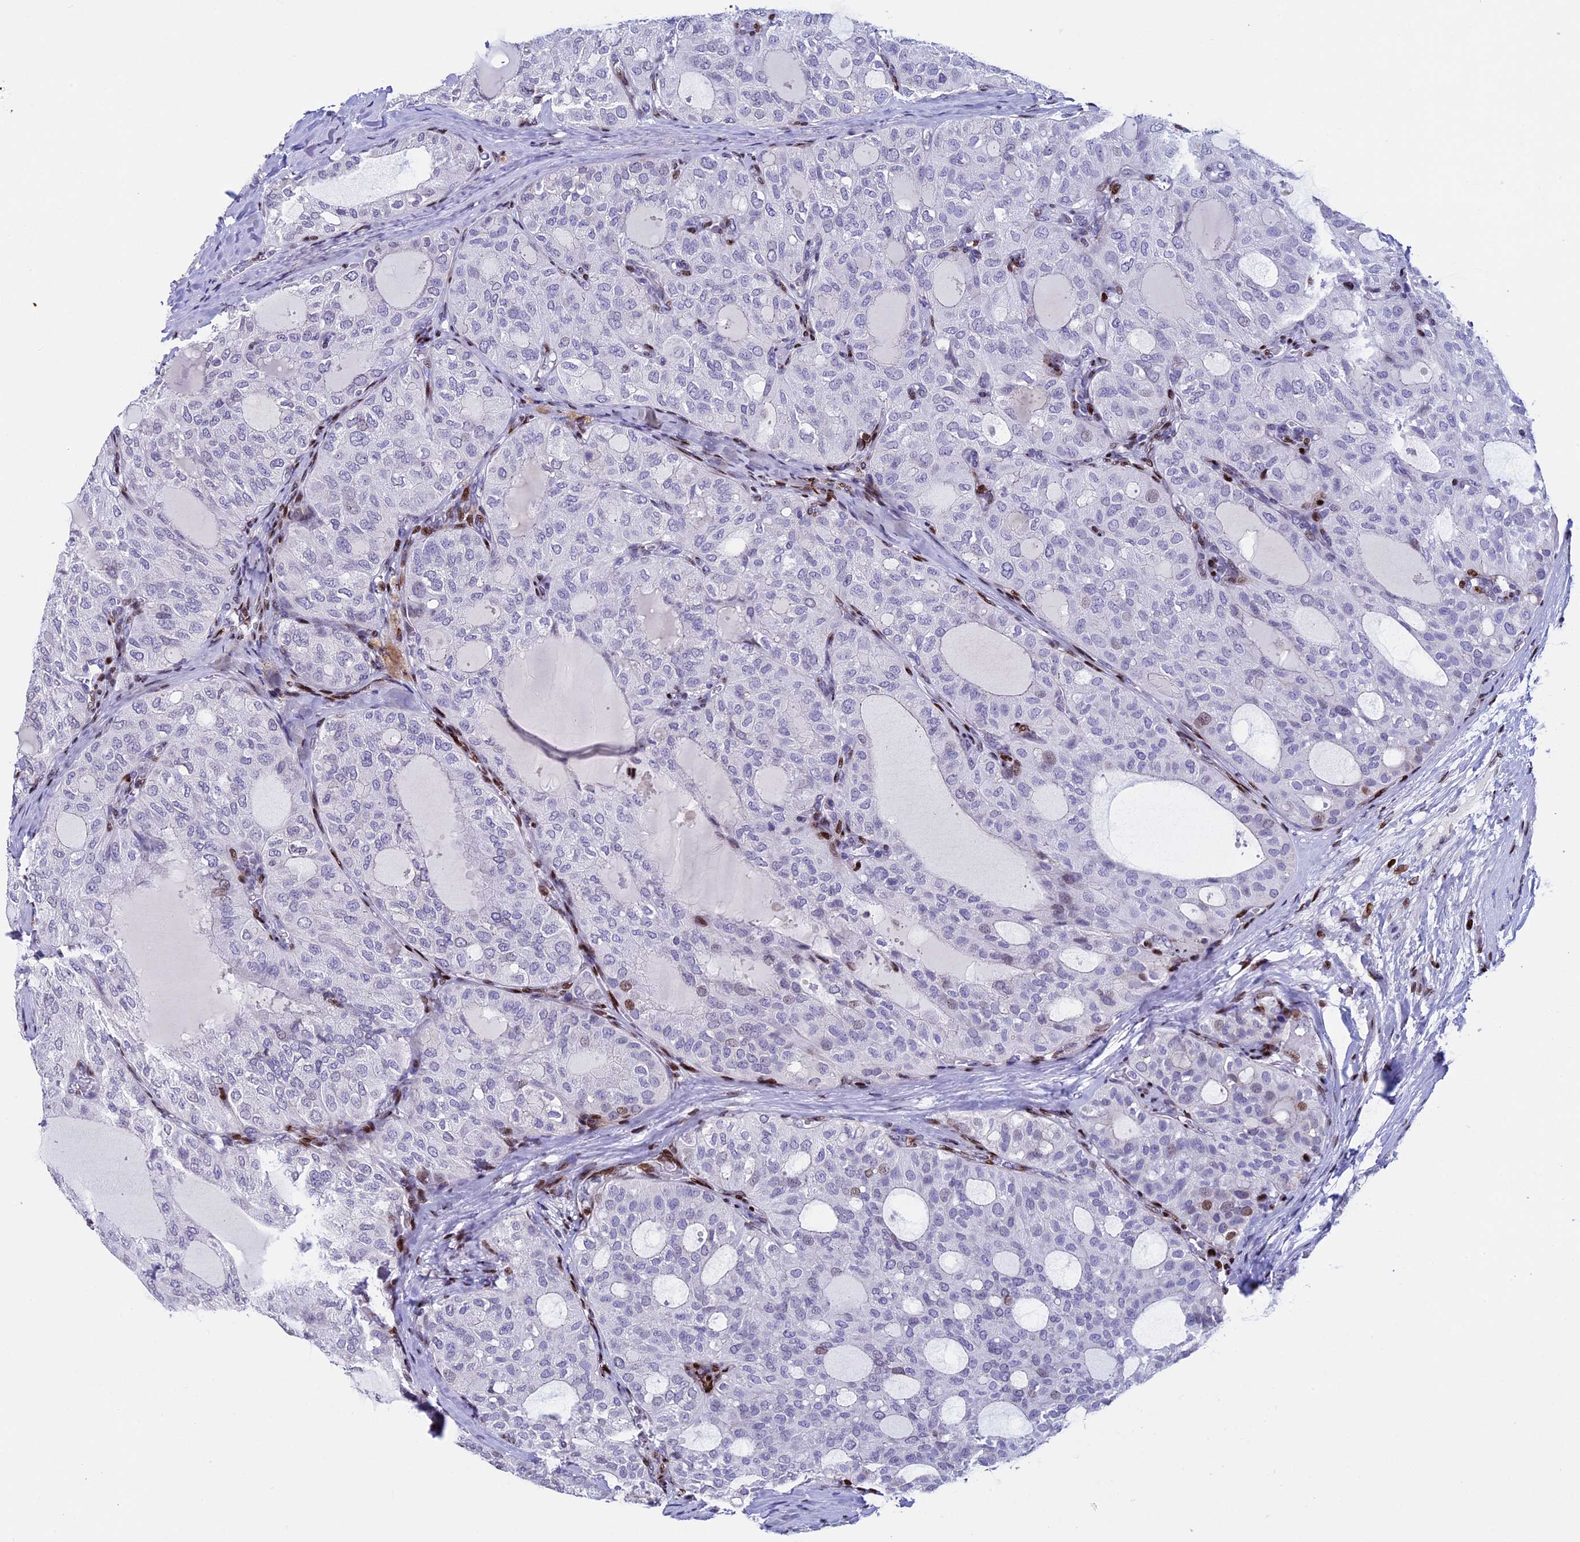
{"staining": {"intensity": "weak", "quantity": "<25%", "location": "nuclear"}, "tissue": "thyroid cancer", "cell_type": "Tumor cells", "image_type": "cancer", "snomed": [{"axis": "morphology", "description": "Follicular adenoma carcinoma, NOS"}, {"axis": "topography", "description": "Thyroid gland"}], "caption": "The immunohistochemistry photomicrograph has no significant positivity in tumor cells of thyroid cancer tissue.", "gene": "BTBD3", "patient": {"sex": "male", "age": 75}}